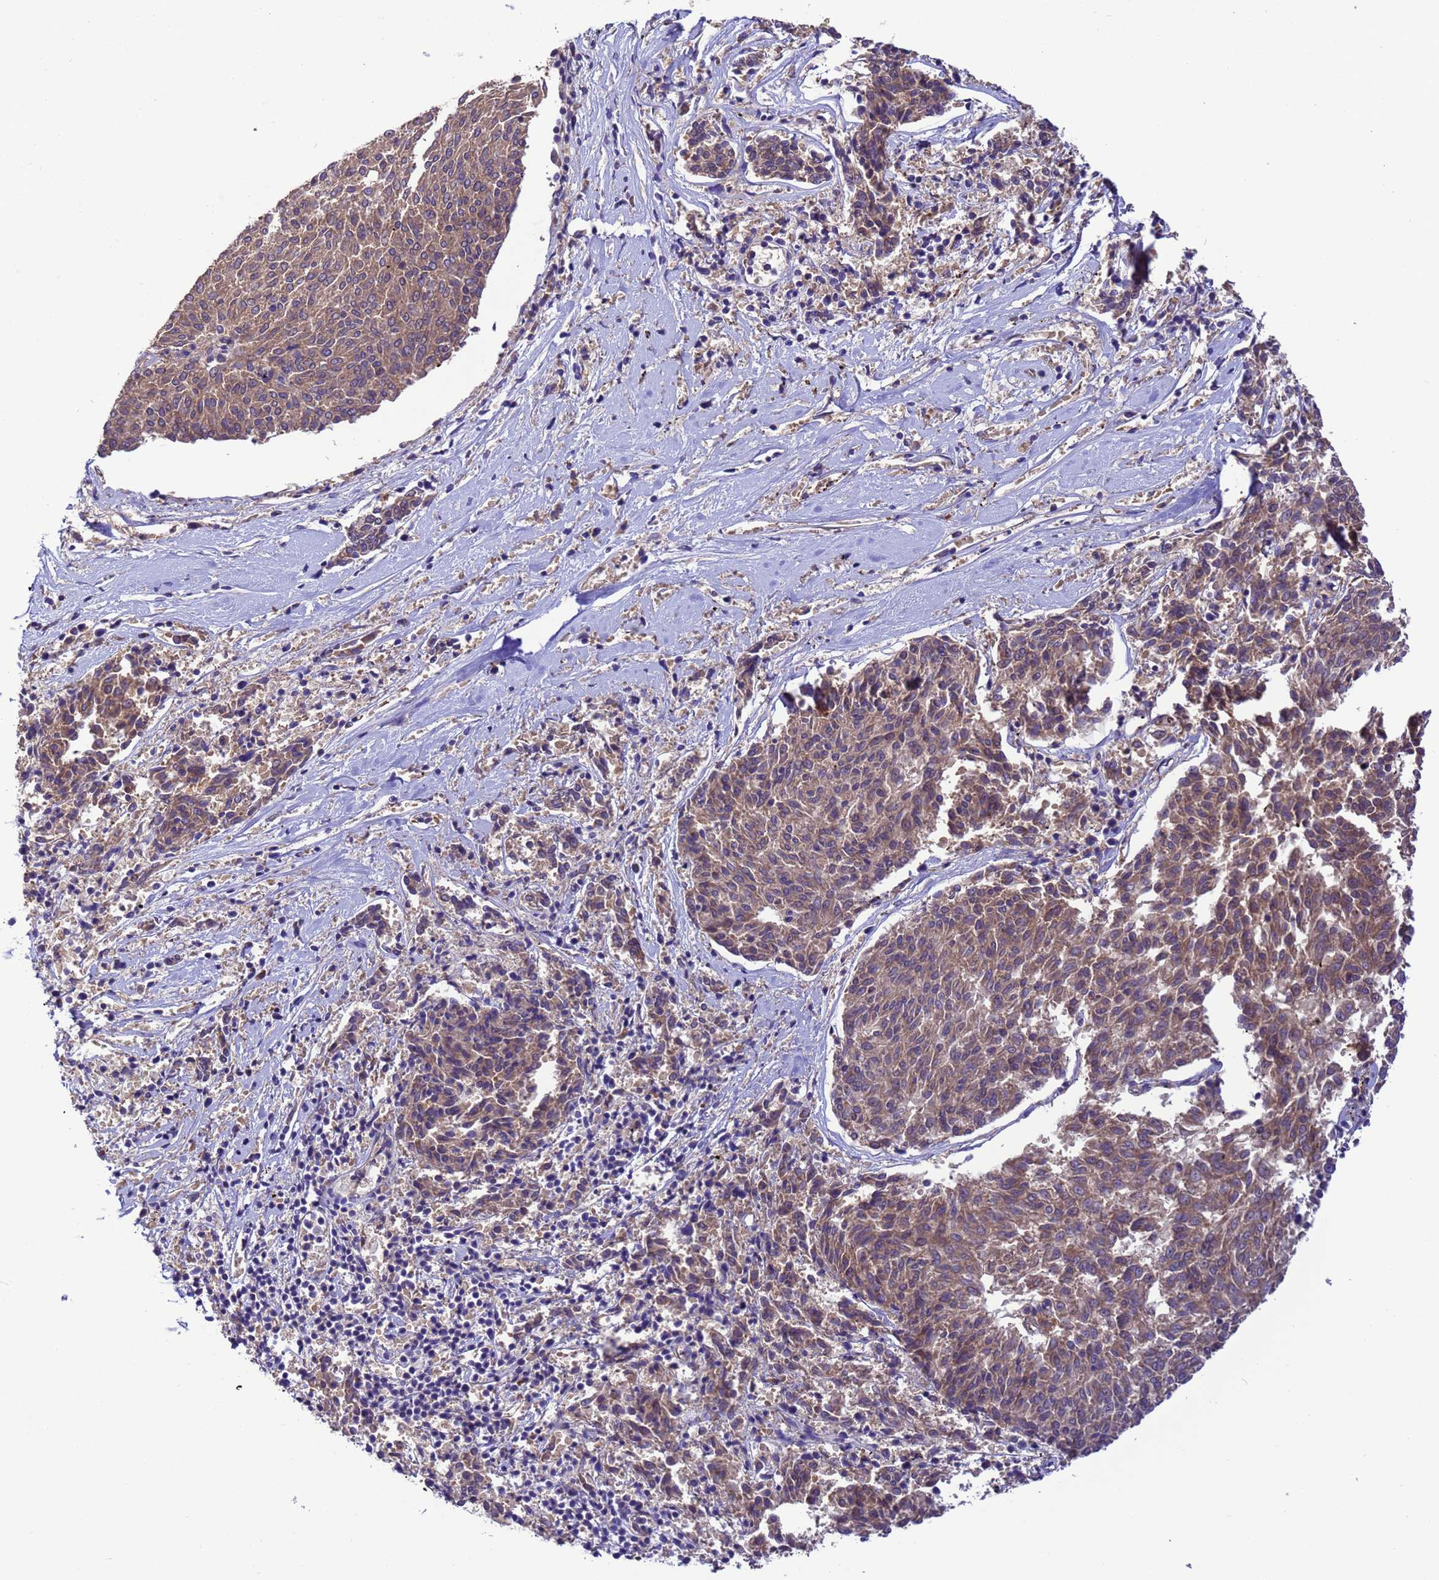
{"staining": {"intensity": "moderate", "quantity": ">75%", "location": "cytoplasmic/membranous"}, "tissue": "melanoma", "cell_type": "Tumor cells", "image_type": "cancer", "snomed": [{"axis": "morphology", "description": "Malignant melanoma, NOS"}, {"axis": "topography", "description": "Skin"}], "caption": "A micrograph of malignant melanoma stained for a protein displays moderate cytoplasmic/membranous brown staining in tumor cells.", "gene": "ARHGAP12", "patient": {"sex": "female", "age": 72}}